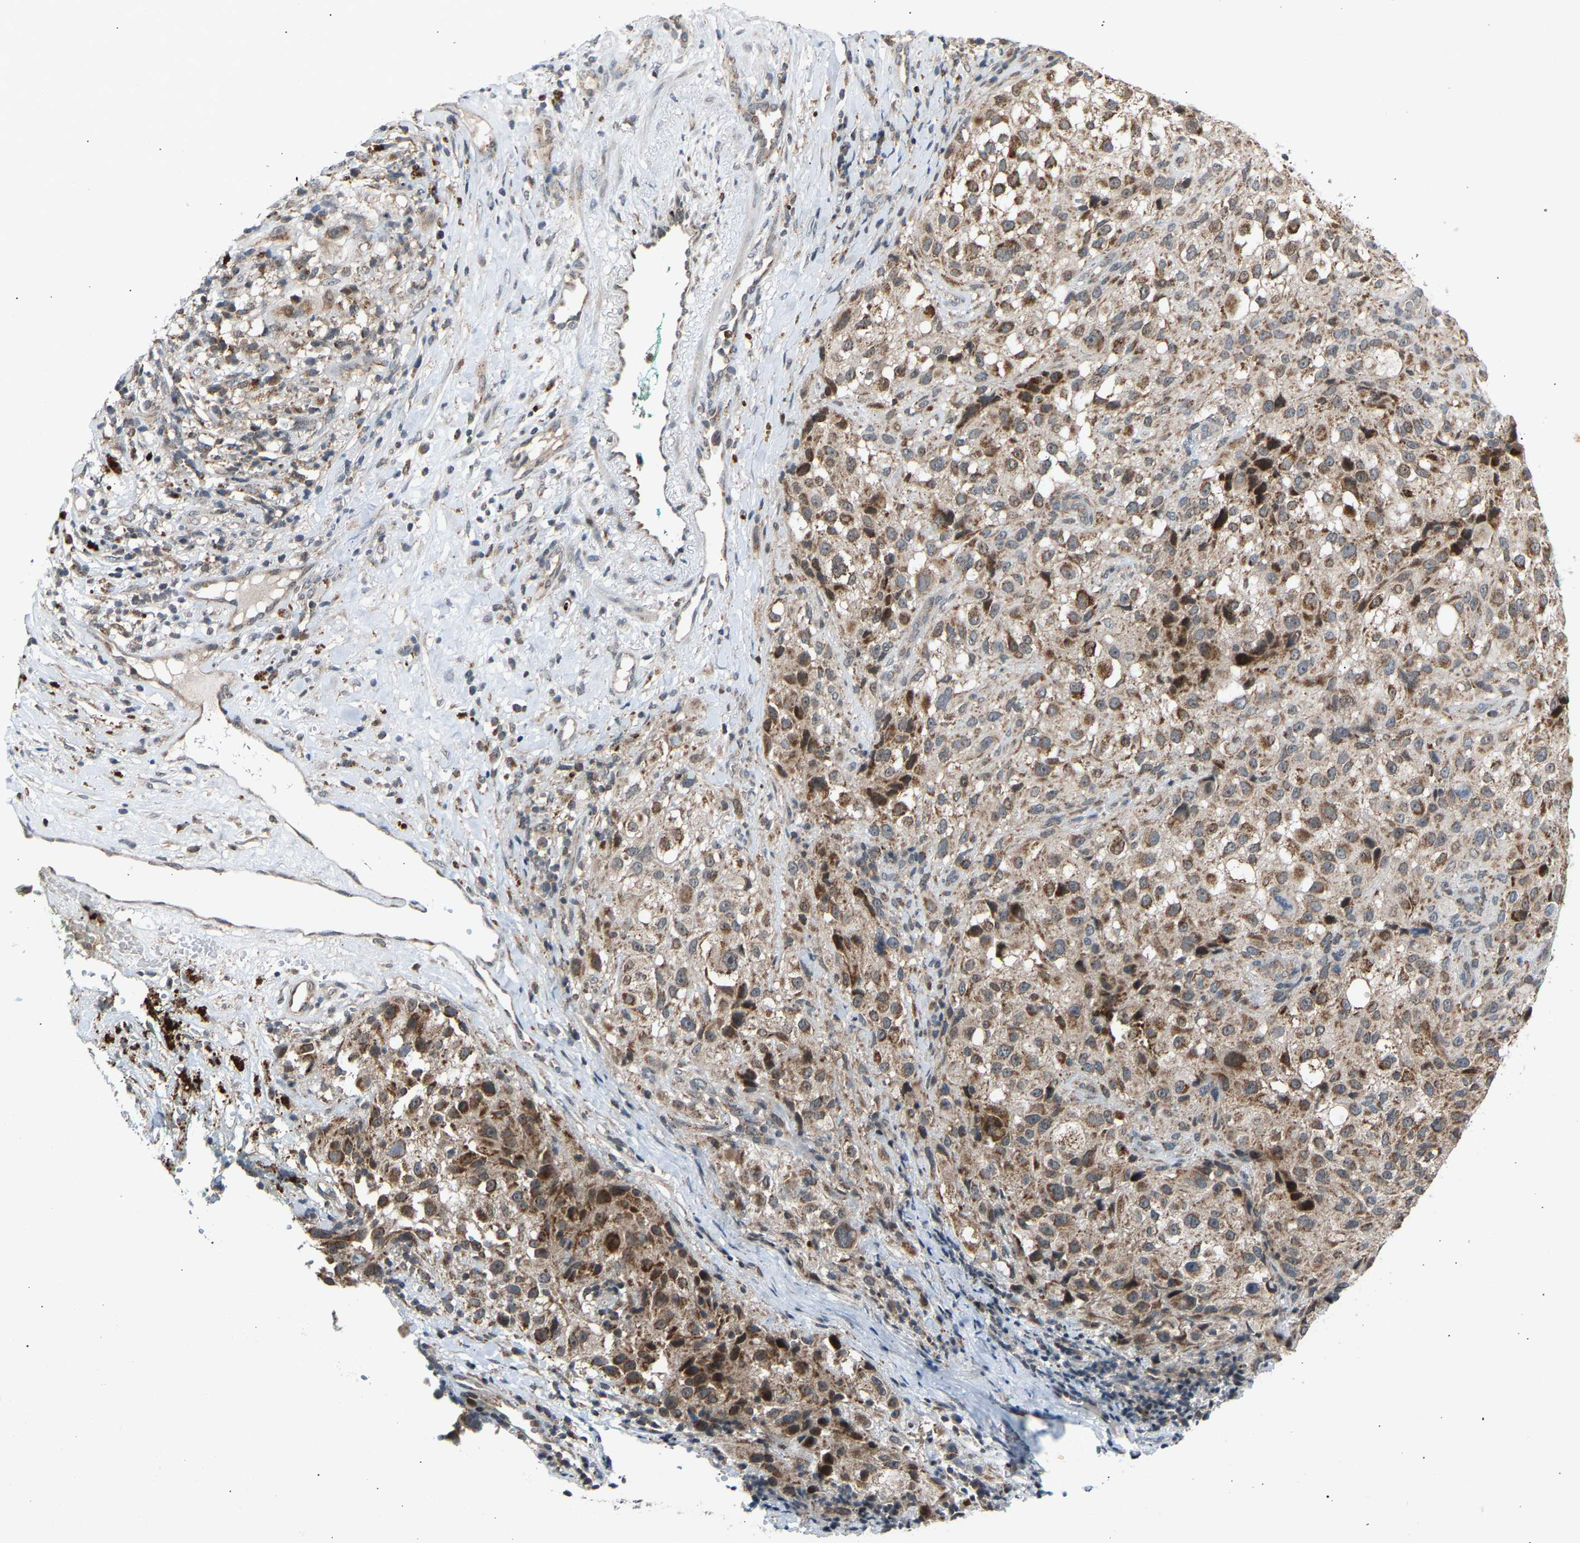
{"staining": {"intensity": "moderate", "quantity": "25%-75%", "location": "cytoplasmic/membranous"}, "tissue": "melanoma", "cell_type": "Tumor cells", "image_type": "cancer", "snomed": [{"axis": "morphology", "description": "Necrosis, NOS"}, {"axis": "morphology", "description": "Malignant melanoma, NOS"}, {"axis": "topography", "description": "Skin"}], "caption": "Melanoma stained with DAB (3,3'-diaminobenzidine) immunohistochemistry reveals medium levels of moderate cytoplasmic/membranous staining in approximately 25%-75% of tumor cells.", "gene": "SLIRP", "patient": {"sex": "female", "age": 87}}